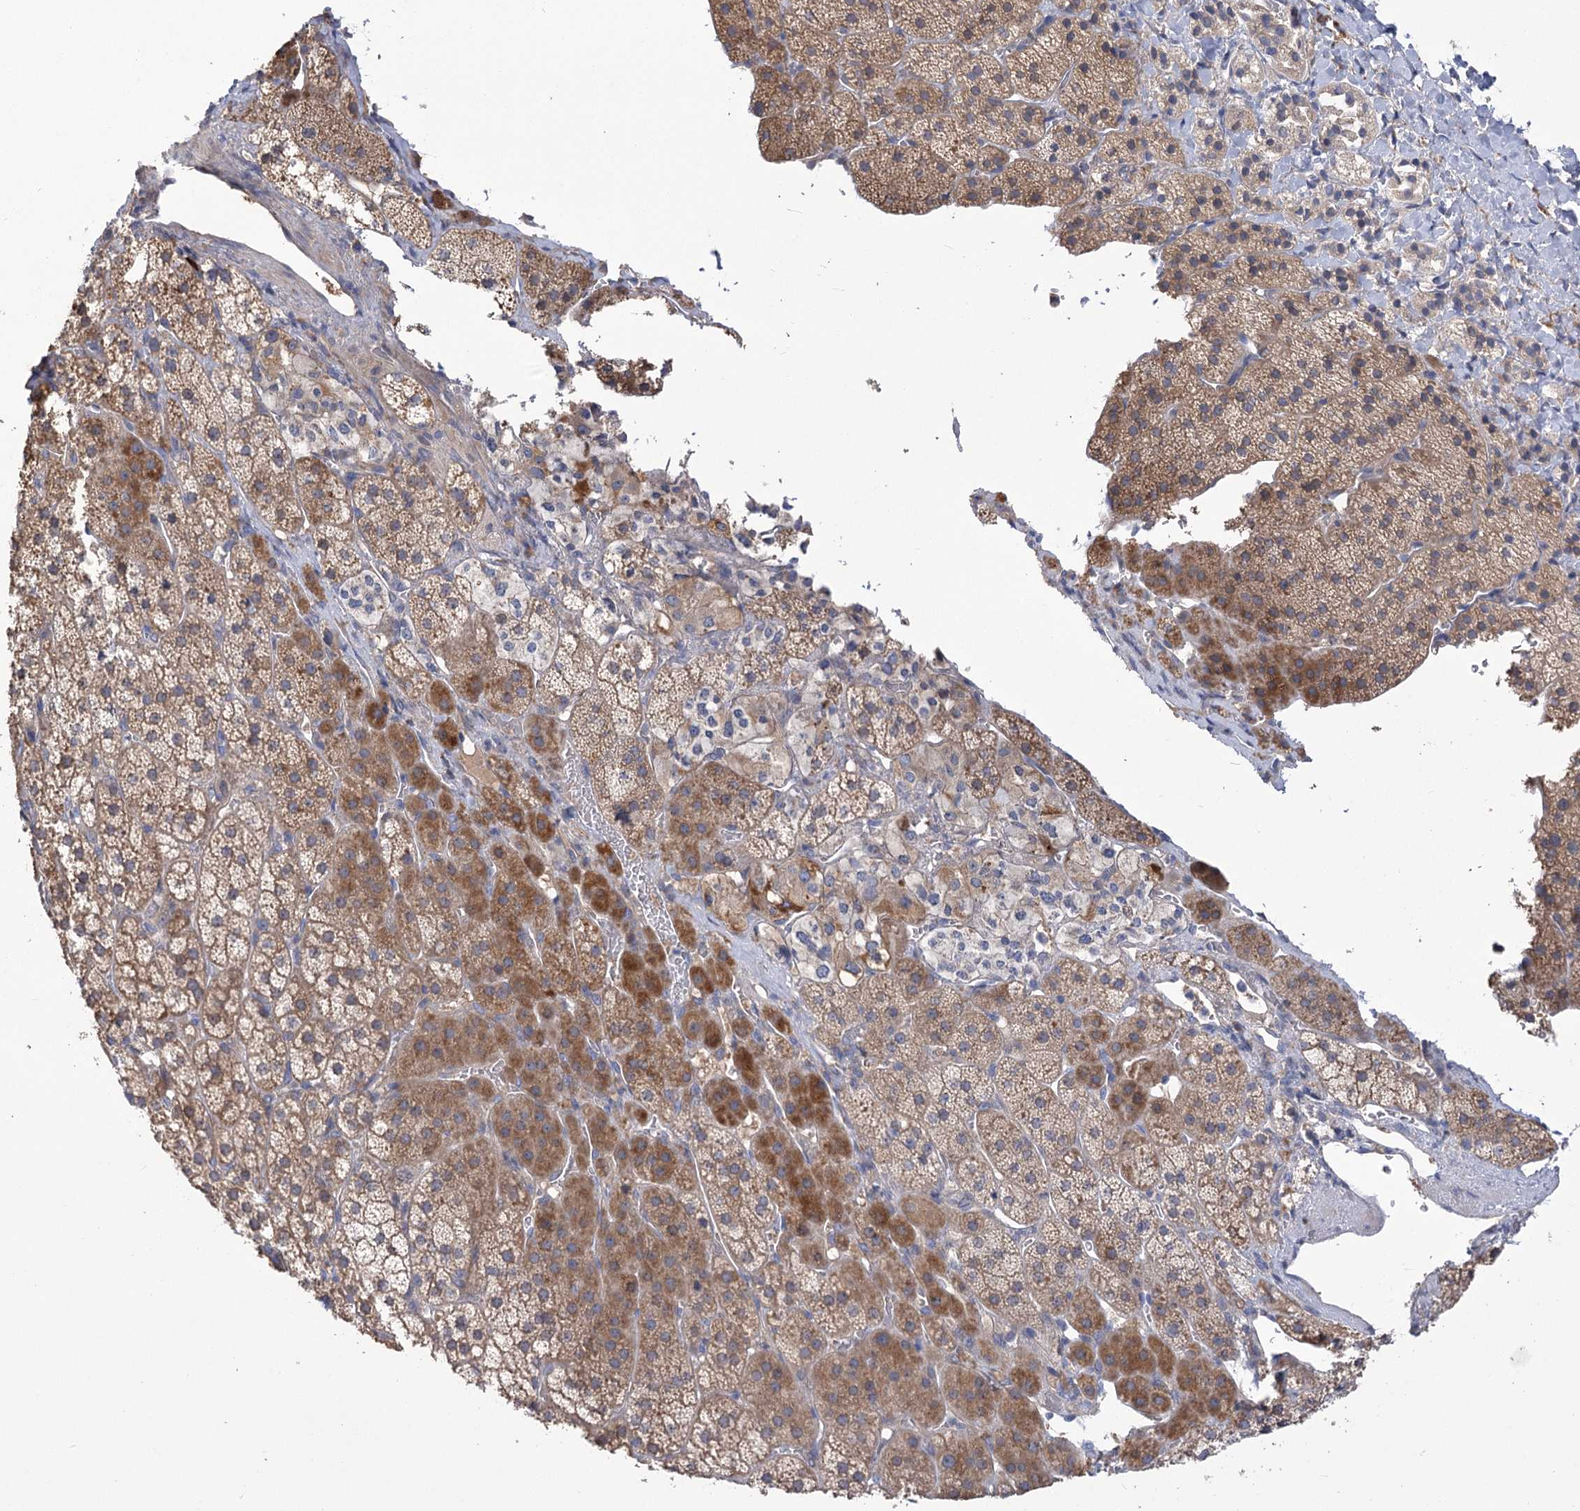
{"staining": {"intensity": "moderate", "quantity": "25%-75%", "location": "cytoplasmic/membranous"}, "tissue": "adrenal gland", "cell_type": "Glandular cells", "image_type": "normal", "snomed": [{"axis": "morphology", "description": "Normal tissue, NOS"}, {"axis": "topography", "description": "Adrenal gland"}], "caption": "This image demonstrates immunohistochemistry staining of normal human adrenal gland, with medium moderate cytoplasmic/membranous staining in about 25%-75% of glandular cells.", "gene": "PBLD", "patient": {"sex": "female", "age": 44}}